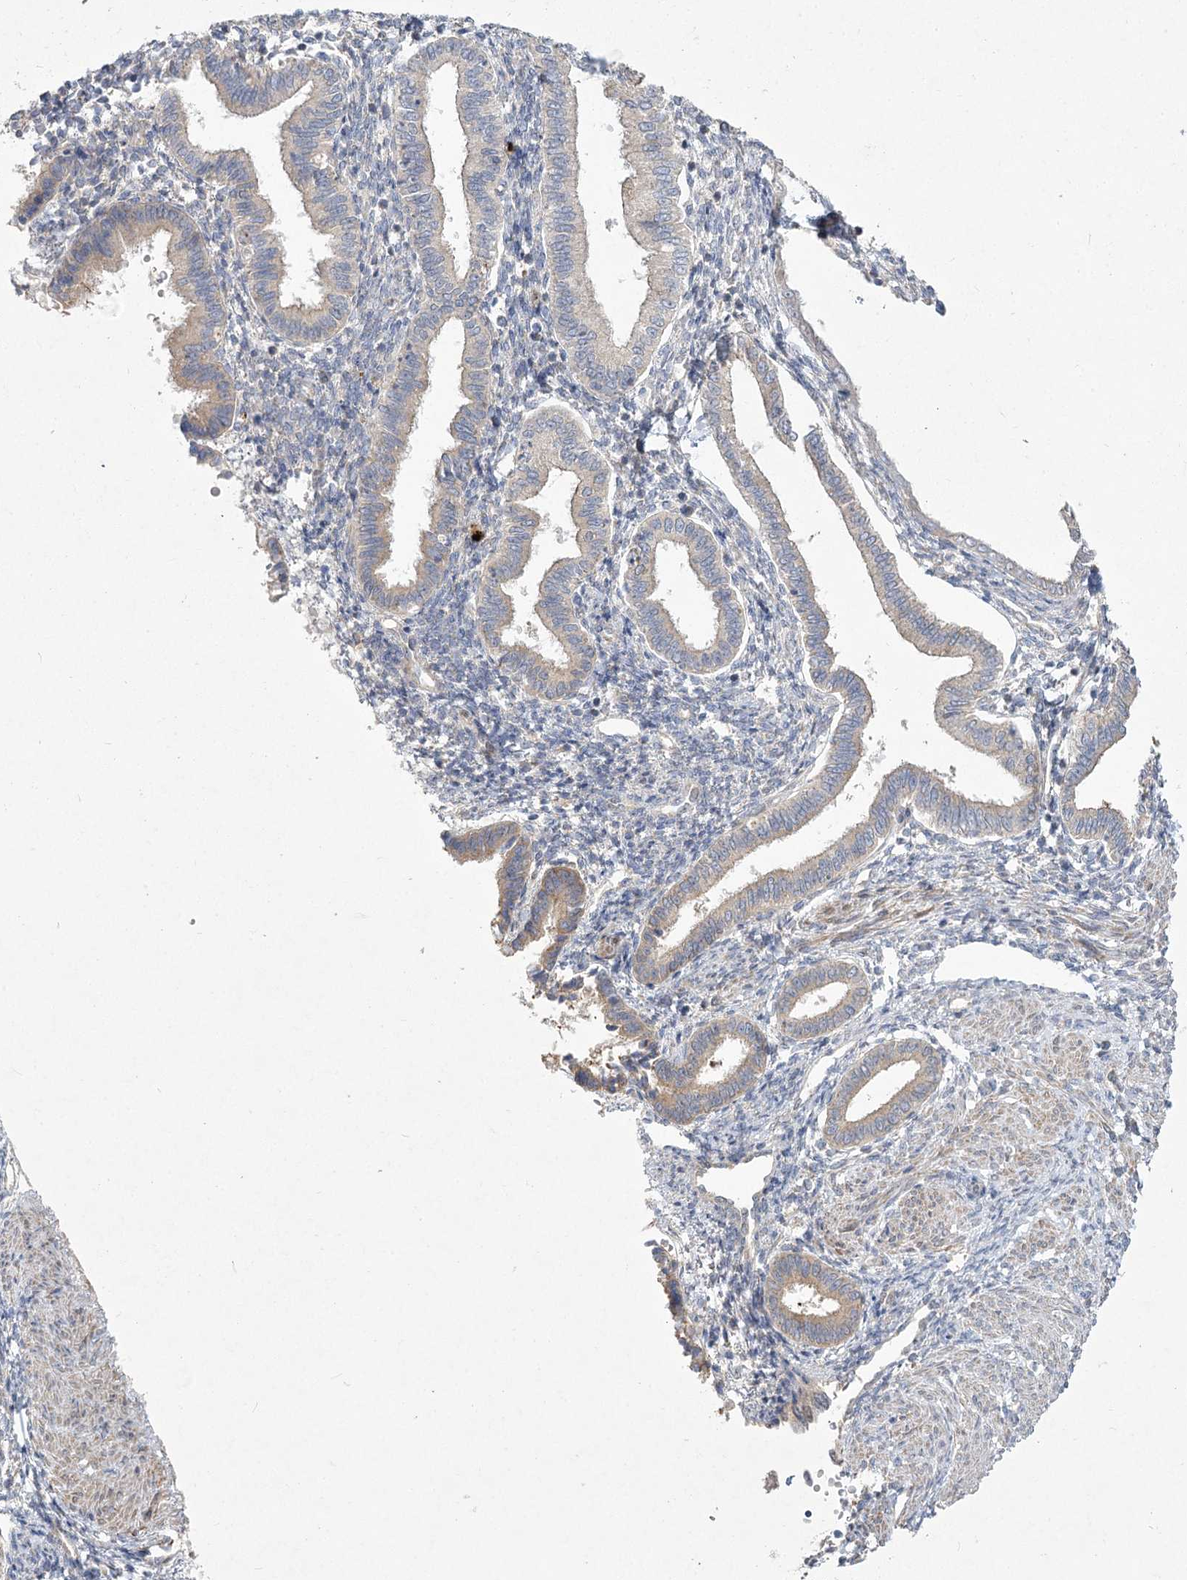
{"staining": {"intensity": "negative", "quantity": "none", "location": "none"}, "tissue": "endometrium", "cell_type": "Cells in endometrial stroma", "image_type": "normal", "snomed": [{"axis": "morphology", "description": "Normal tissue, NOS"}, {"axis": "topography", "description": "Endometrium"}], "caption": "Cells in endometrial stroma show no significant positivity in benign endometrium. (Stains: DAB immunohistochemistry (IHC) with hematoxylin counter stain, Microscopy: brightfield microscopy at high magnification).", "gene": "CAMTA1", "patient": {"sex": "female", "age": 53}}